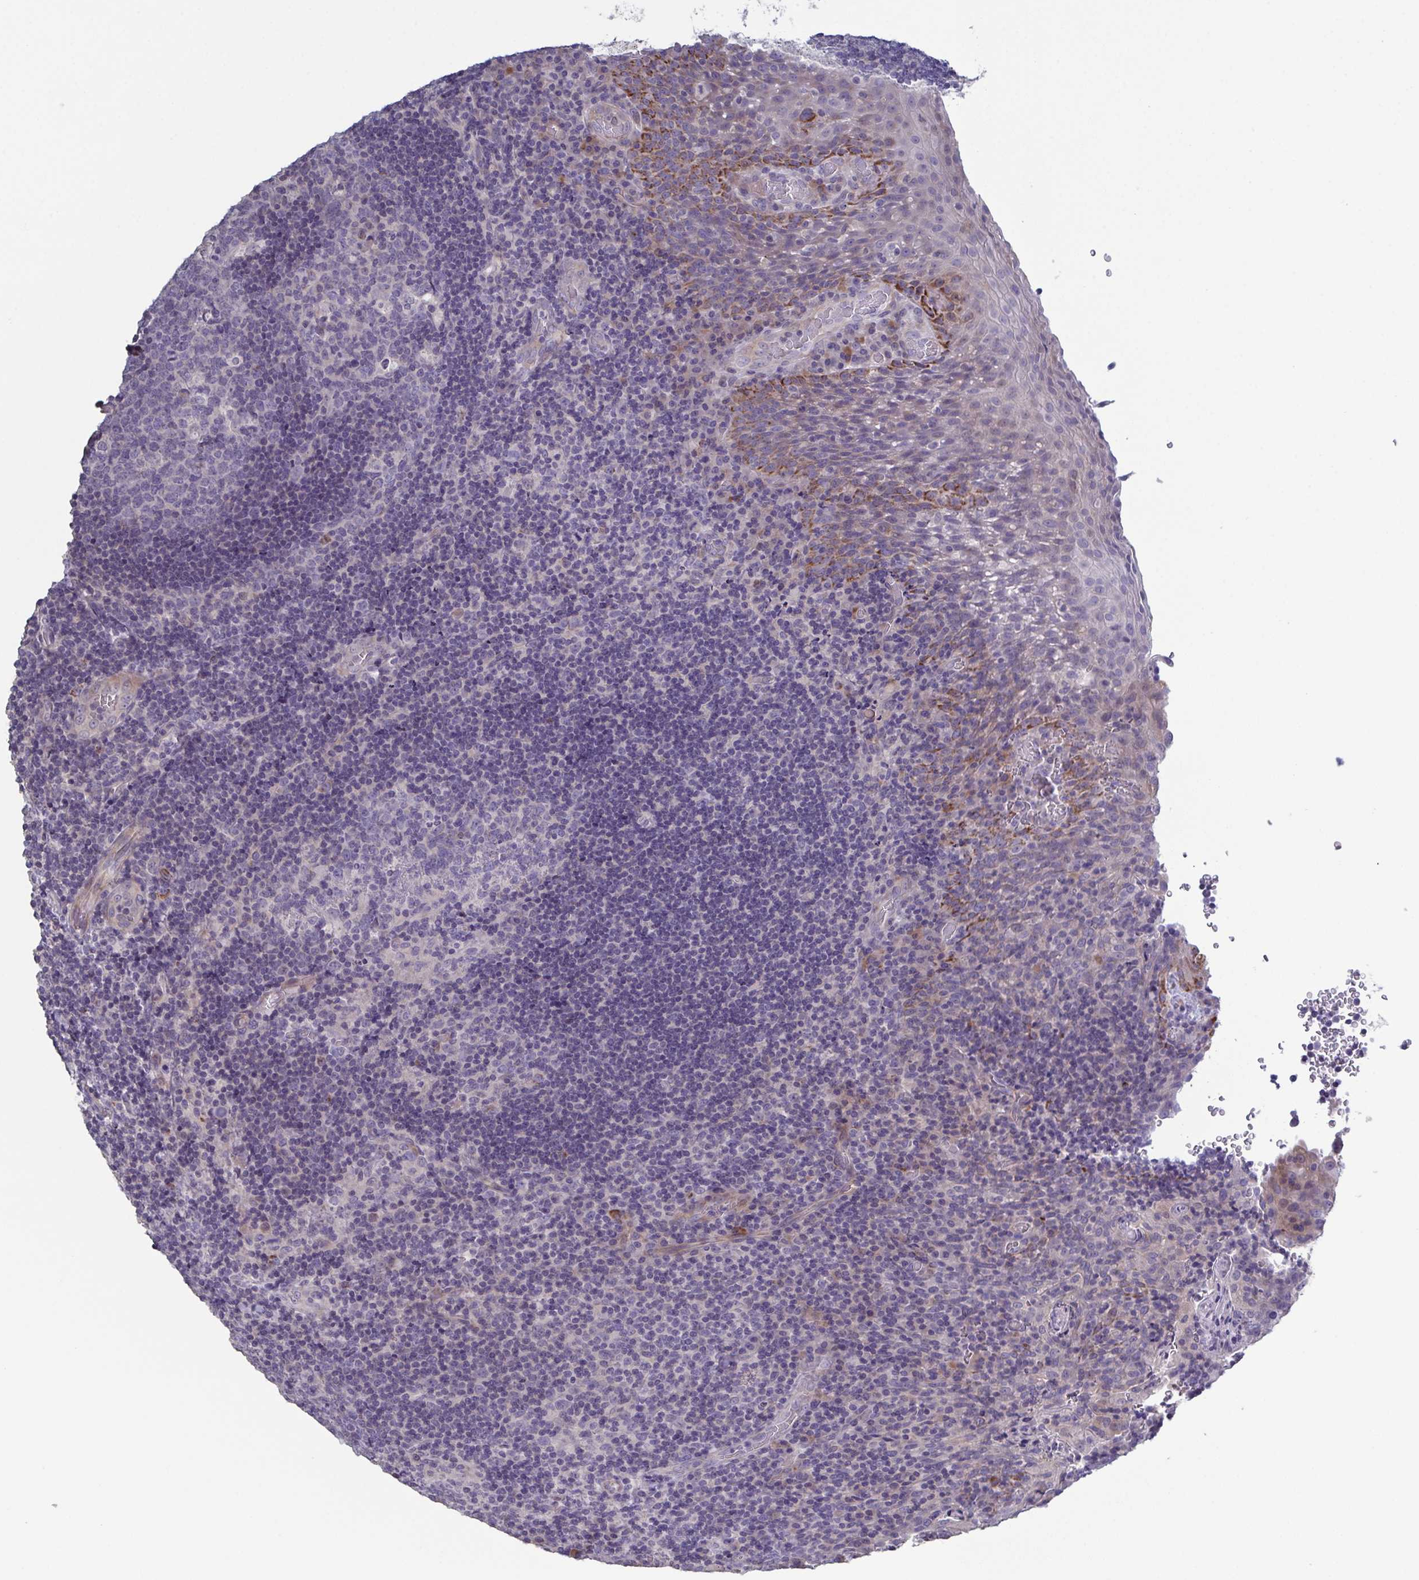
{"staining": {"intensity": "negative", "quantity": "none", "location": "none"}, "tissue": "tonsil", "cell_type": "Germinal center cells", "image_type": "normal", "snomed": [{"axis": "morphology", "description": "Normal tissue, NOS"}, {"axis": "topography", "description": "Tonsil"}], "caption": "Immunohistochemical staining of benign tonsil displays no significant staining in germinal center cells. (Brightfield microscopy of DAB immunohistochemistry at high magnification).", "gene": "GLDC", "patient": {"sex": "male", "age": 17}}